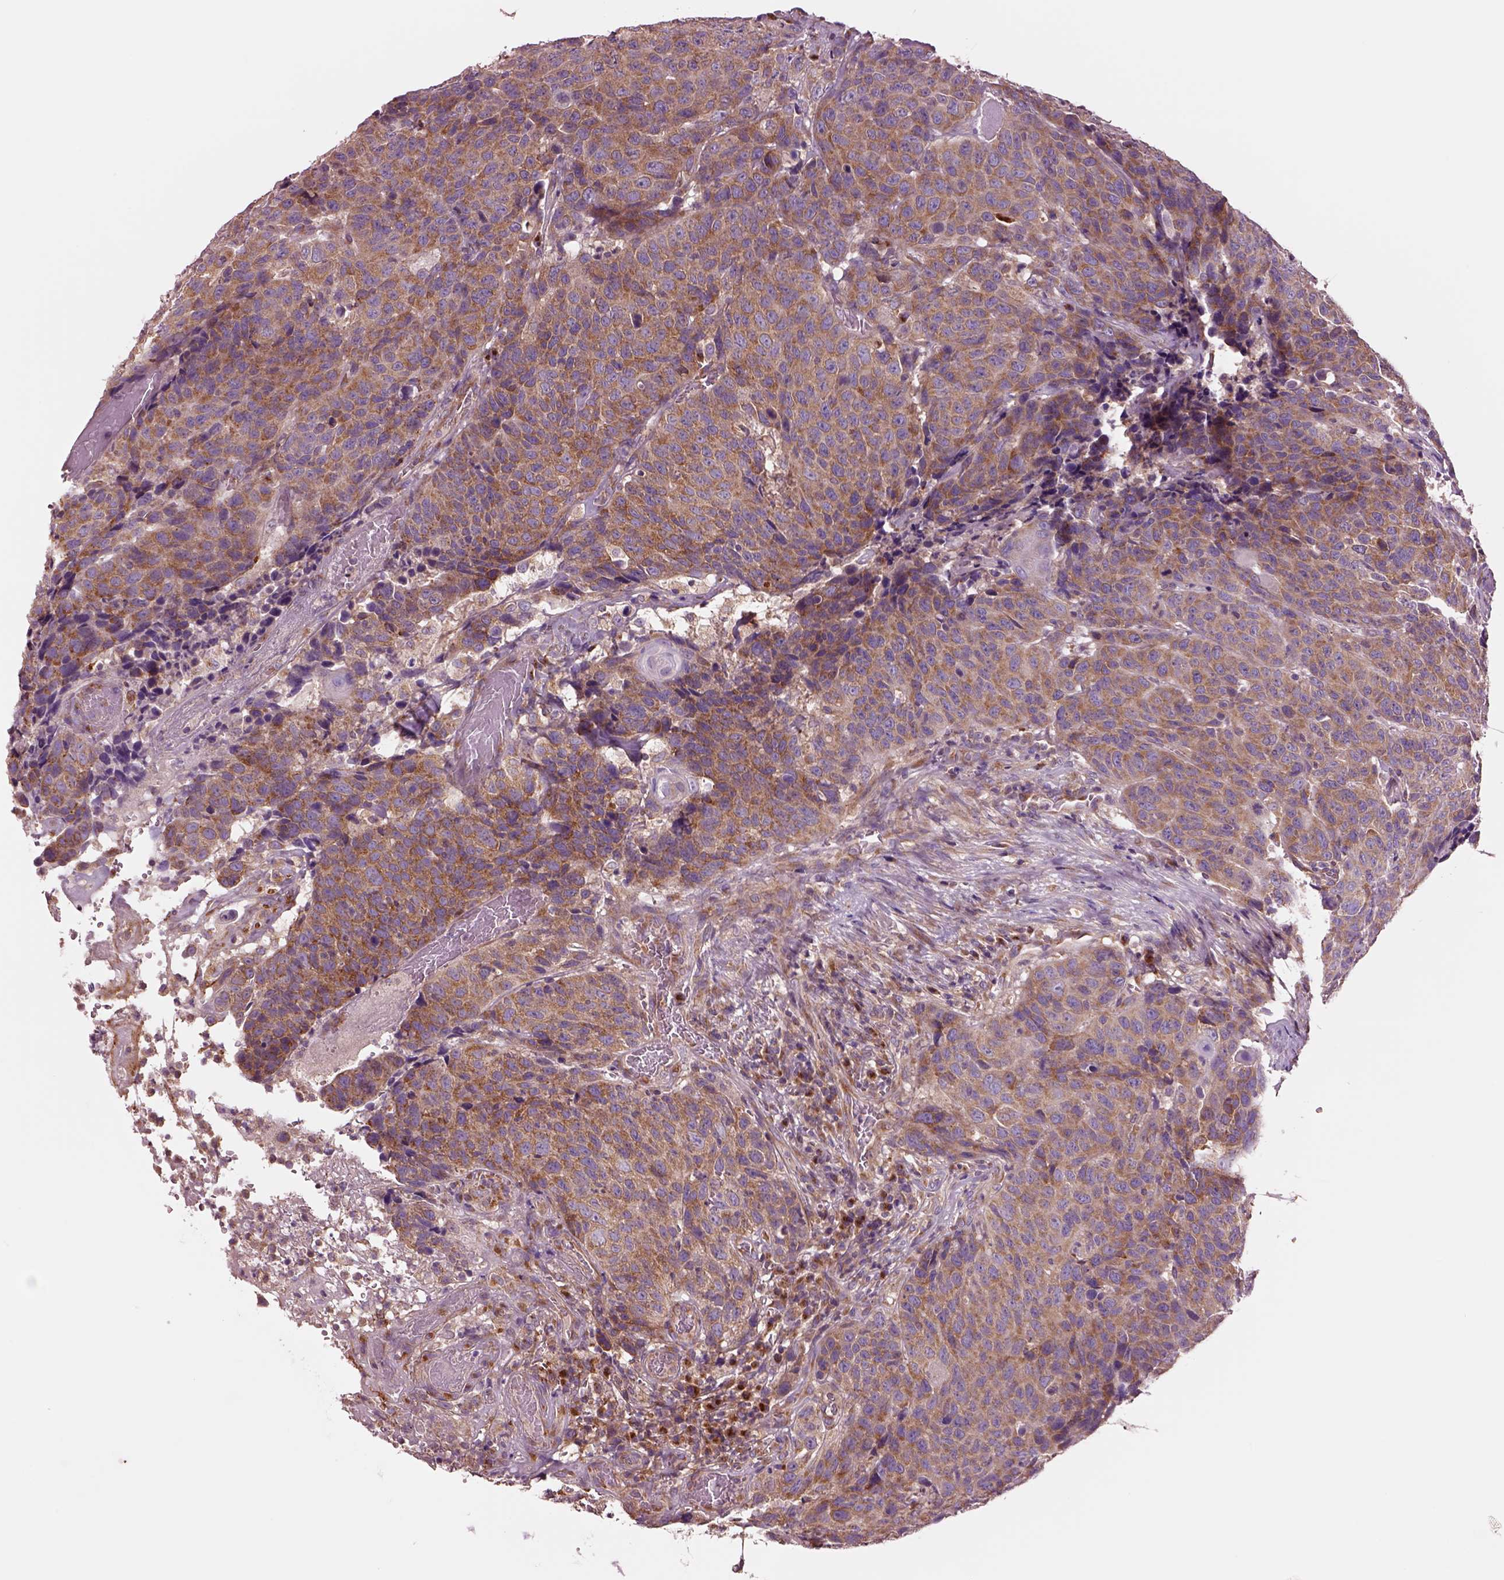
{"staining": {"intensity": "moderate", "quantity": ">75%", "location": "cytoplasmic/membranous"}, "tissue": "head and neck cancer", "cell_type": "Tumor cells", "image_type": "cancer", "snomed": [{"axis": "morphology", "description": "Squamous cell carcinoma, NOS"}, {"axis": "topography", "description": "Head-Neck"}], "caption": "Brown immunohistochemical staining in head and neck cancer (squamous cell carcinoma) shows moderate cytoplasmic/membranous positivity in approximately >75% of tumor cells. The staining was performed using DAB (3,3'-diaminobenzidine) to visualize the protein expression in brown, while the nuclei were stained in blue with hematoxylin (Magnification: 20x).", "gene": "SEC23A", "patient": {"sex": "male", "age": 66}}